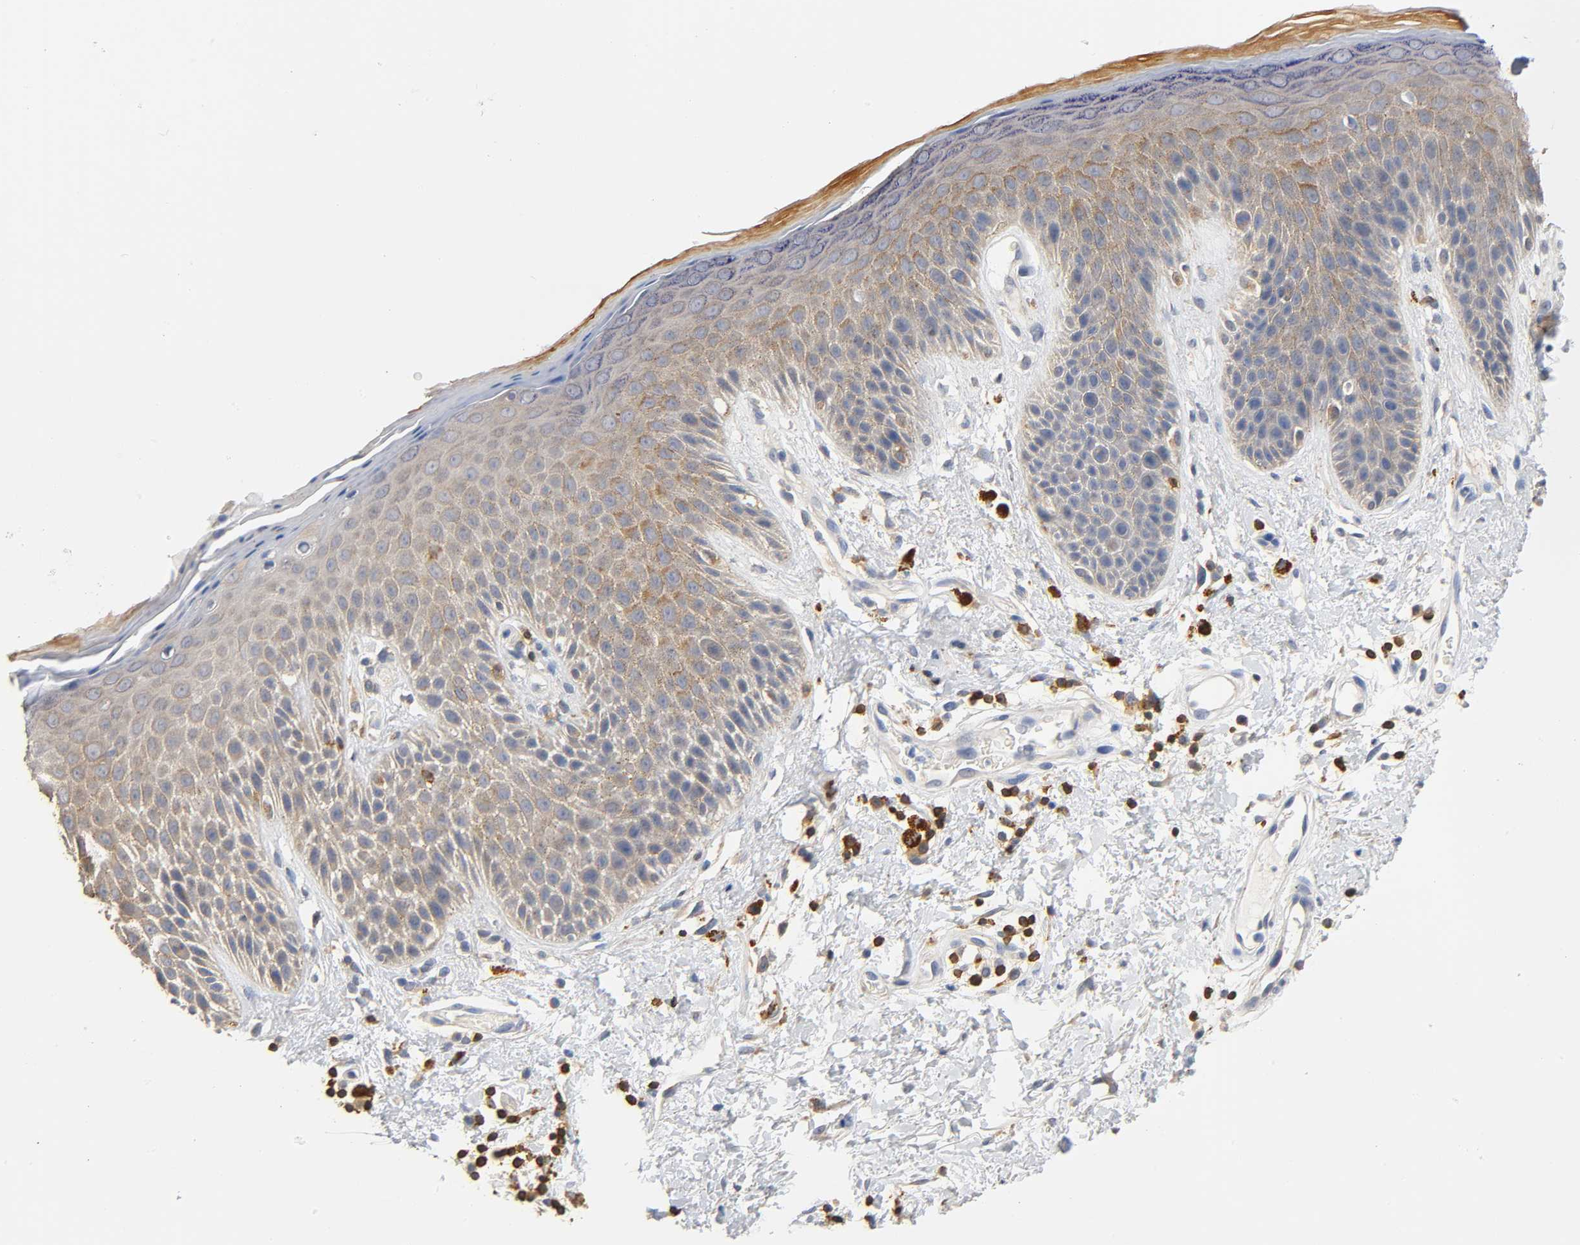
{"staining": {"intensity": "weak", "quantity": ">75%", "location": "cytoplasmic/membranous"}, "tissue": "skin", "cell_type": "Epidermal cells", "image_type": "normal", "snomed": [{"axis": "morphology", "description": "Normal tissue, NOS"}, {"axis": "topography", "description": "Anal"}], "caption": "Weak cytoplasmic/membranous protein expression is present in about >75% of epidermal cells in skin.", "gene": "UCKL1", "patient": {"sex": "female", "age": 46}}